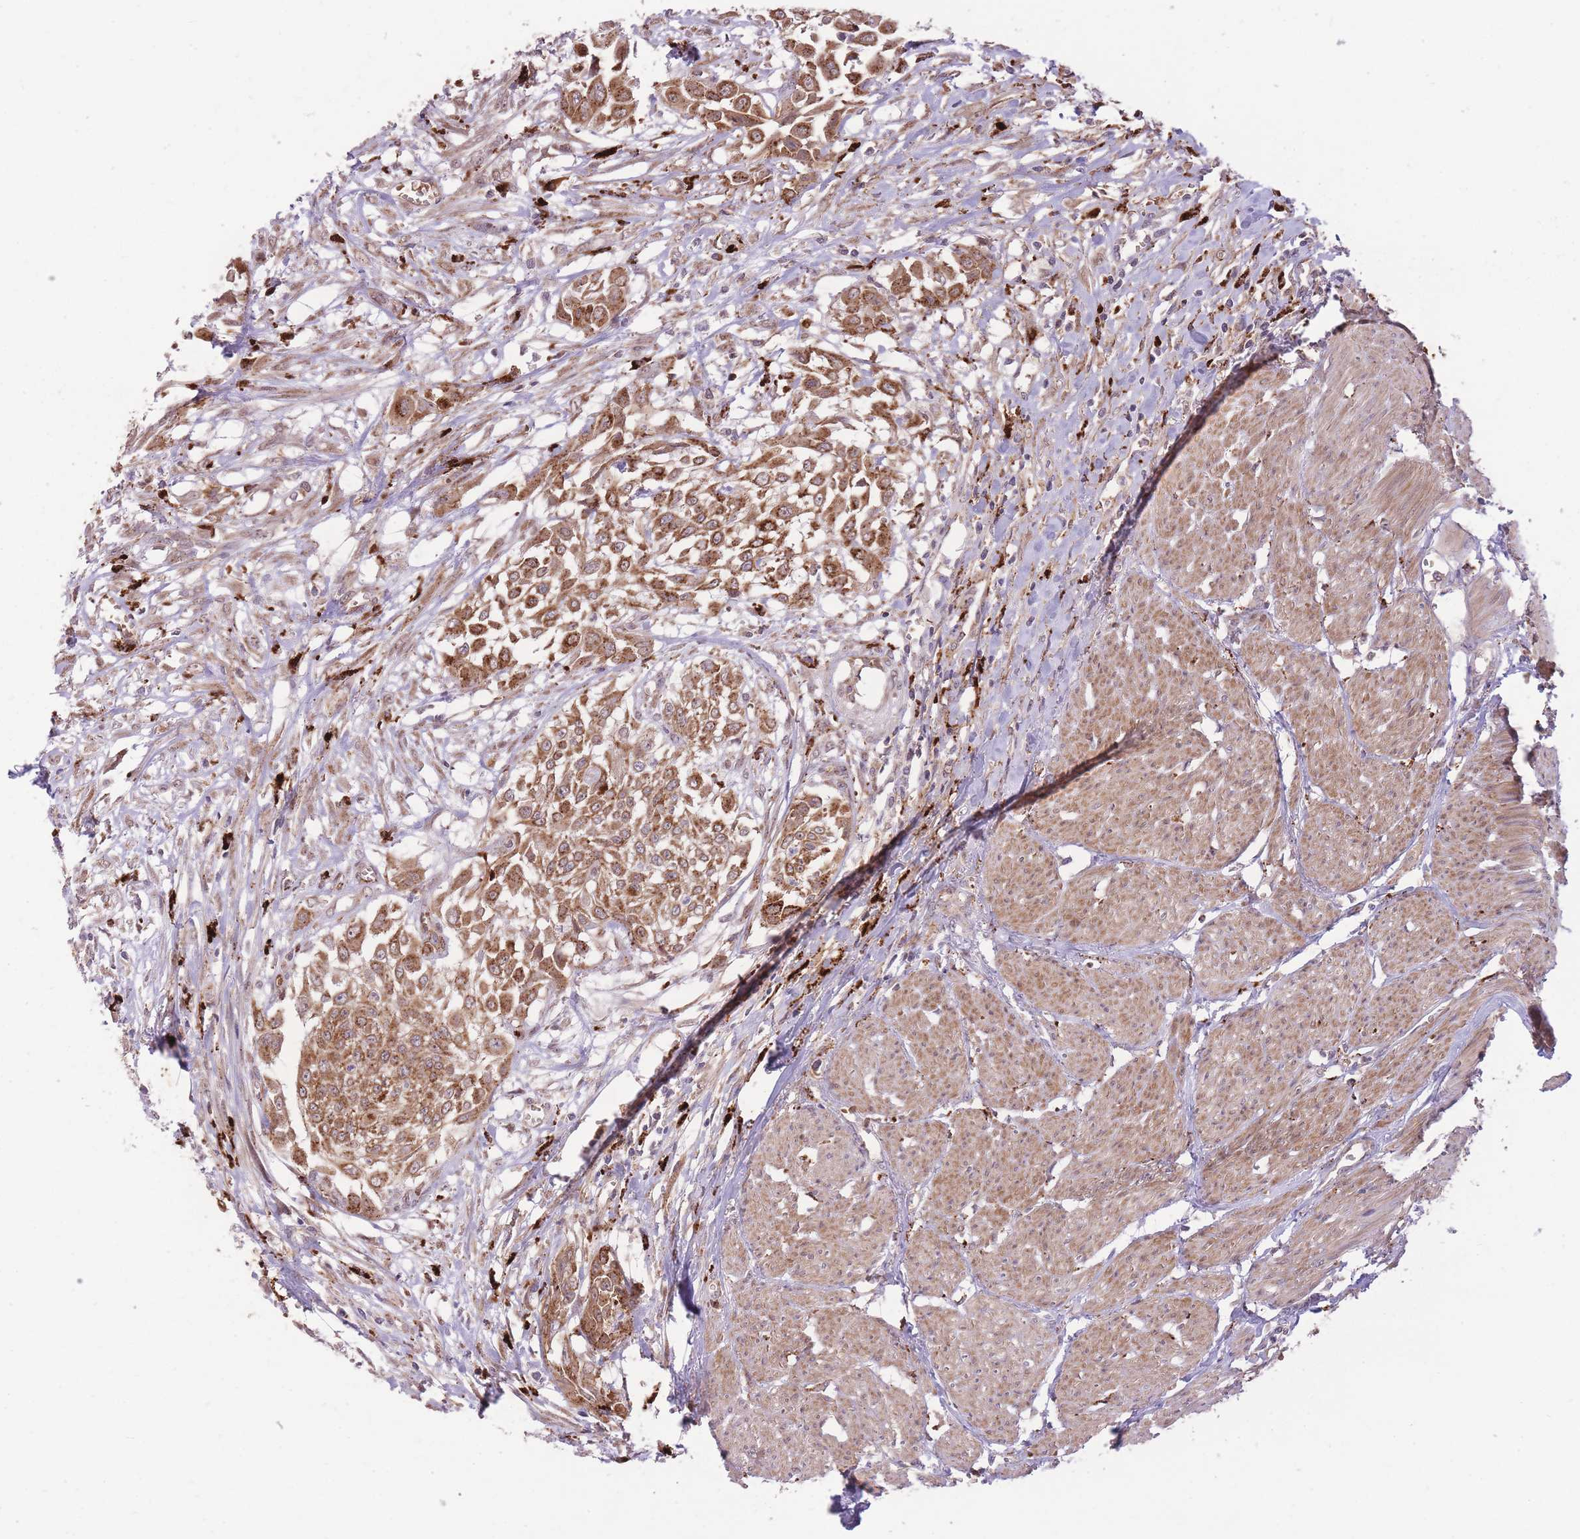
{"staining": {"intensity": "moderate", "quantity": ">75%", "location": "cytoplasmic/membranous"}, "tissue": "urothelial cancer", "cell_type": "Tumor cells", "image_type": "cancer", "snomed": [{"axis": "morphology", "description": "Urothelial carcinoma, High grade"}, {"axis": "topography", "description": "Urinary bladder"}], "caption": "High-grade urothelial carcinoma tissue demonstrates moderate cytoplasmic/membranous staining in about >75% of tumor cells", "gene": "POLR3F", "patient": {"sex": "male", "age": 57}}